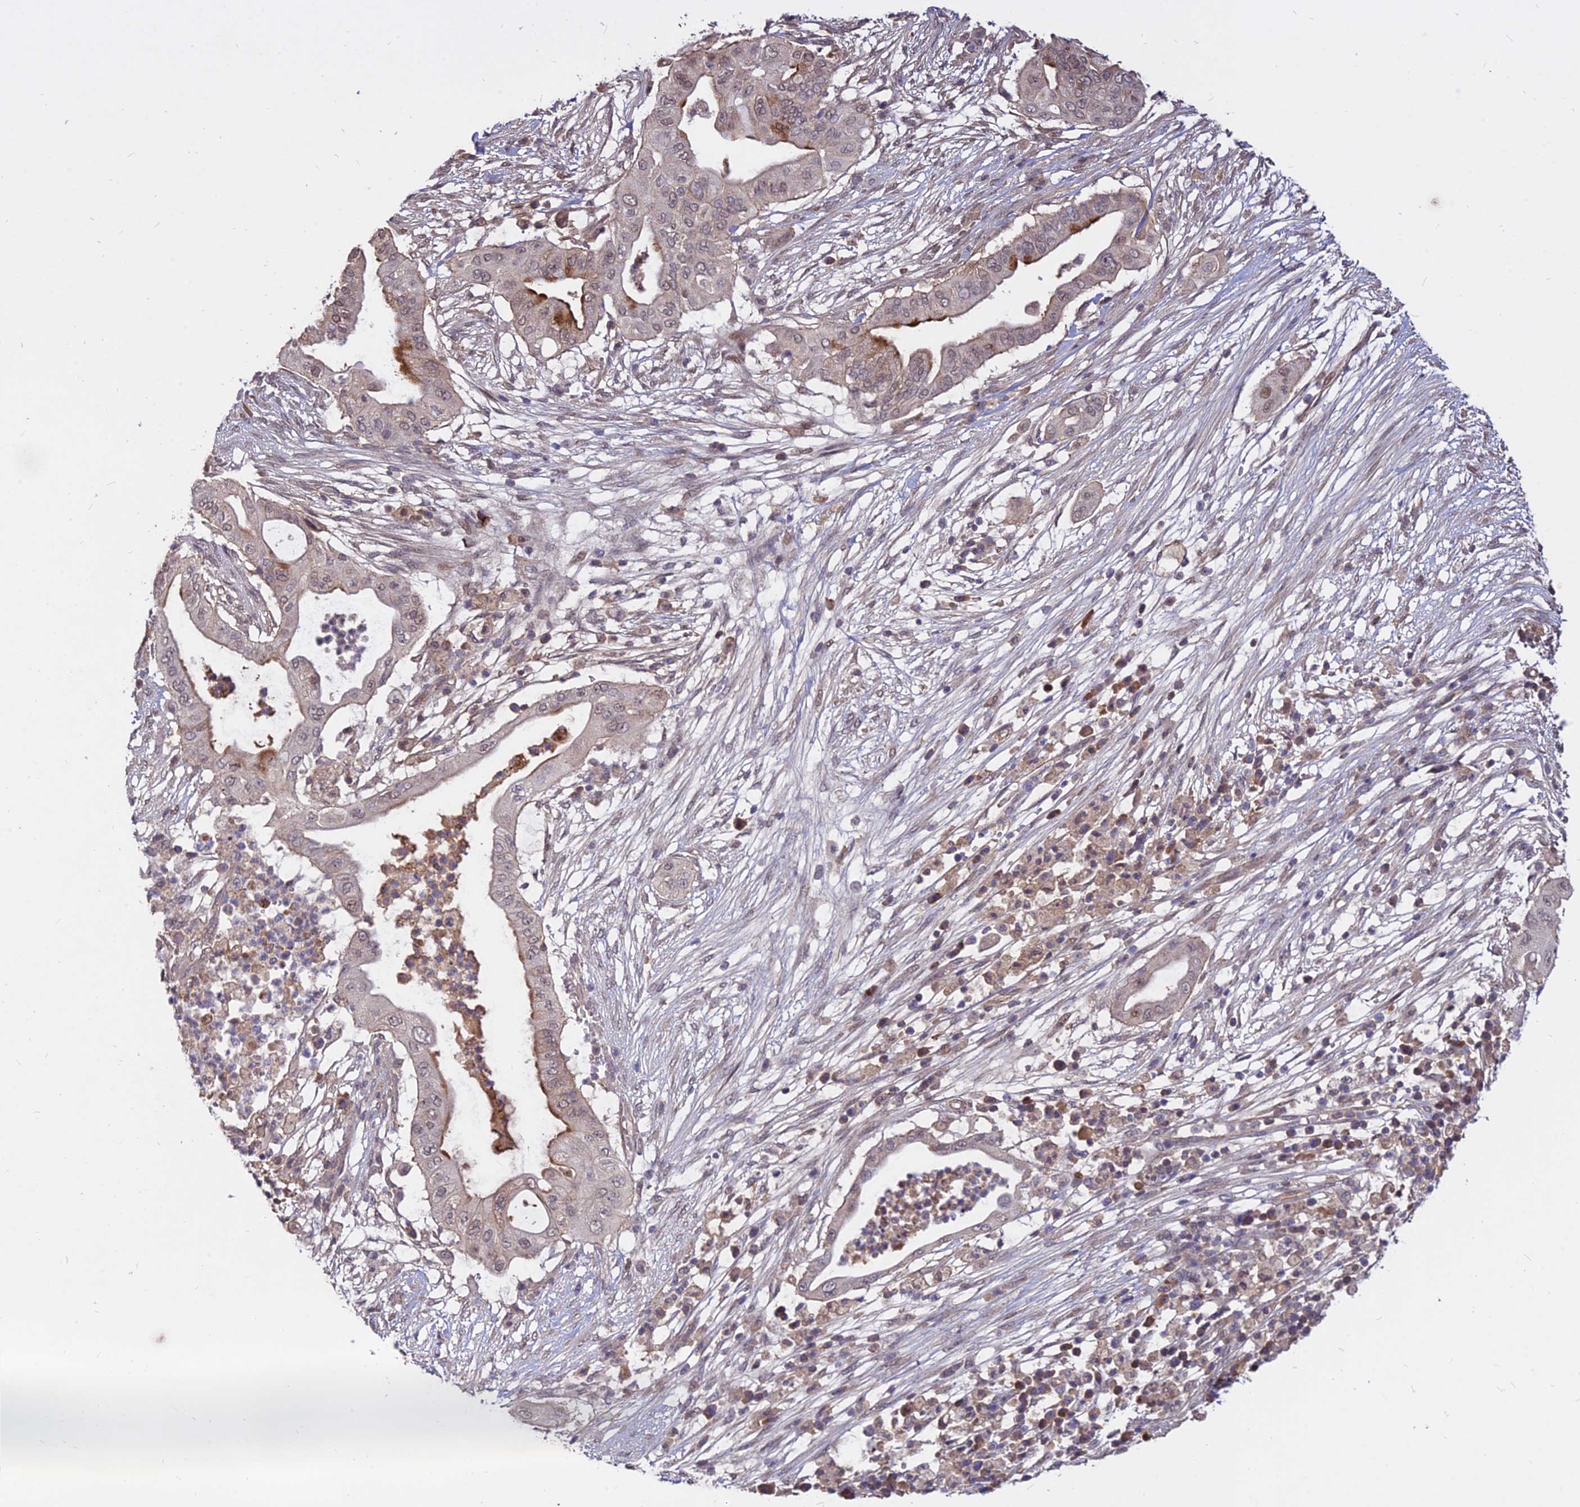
{"staining": {"intensity": "weak", "quantity": "25%-75%", "location": "cytoplasmic/membranous,nuclear"}, "tissue": "pancreatic cancer", "cell_type": "Tumor cells", "image_type": "cancer", "snomed": [{"axis": "morphology", "description": "Adenocarcinoma, NOS"}, {"axis": "topography", "description": "Pancreas"}], "caption": "IHC (DAB) staining of pancreatic cancer displays weak cytoplasmic/membranous and nuclear protein expression in approximately 25%-75% of tumor cells.", "gene": "C11orf68", "patient": {"sex": "male", "age": 68}}